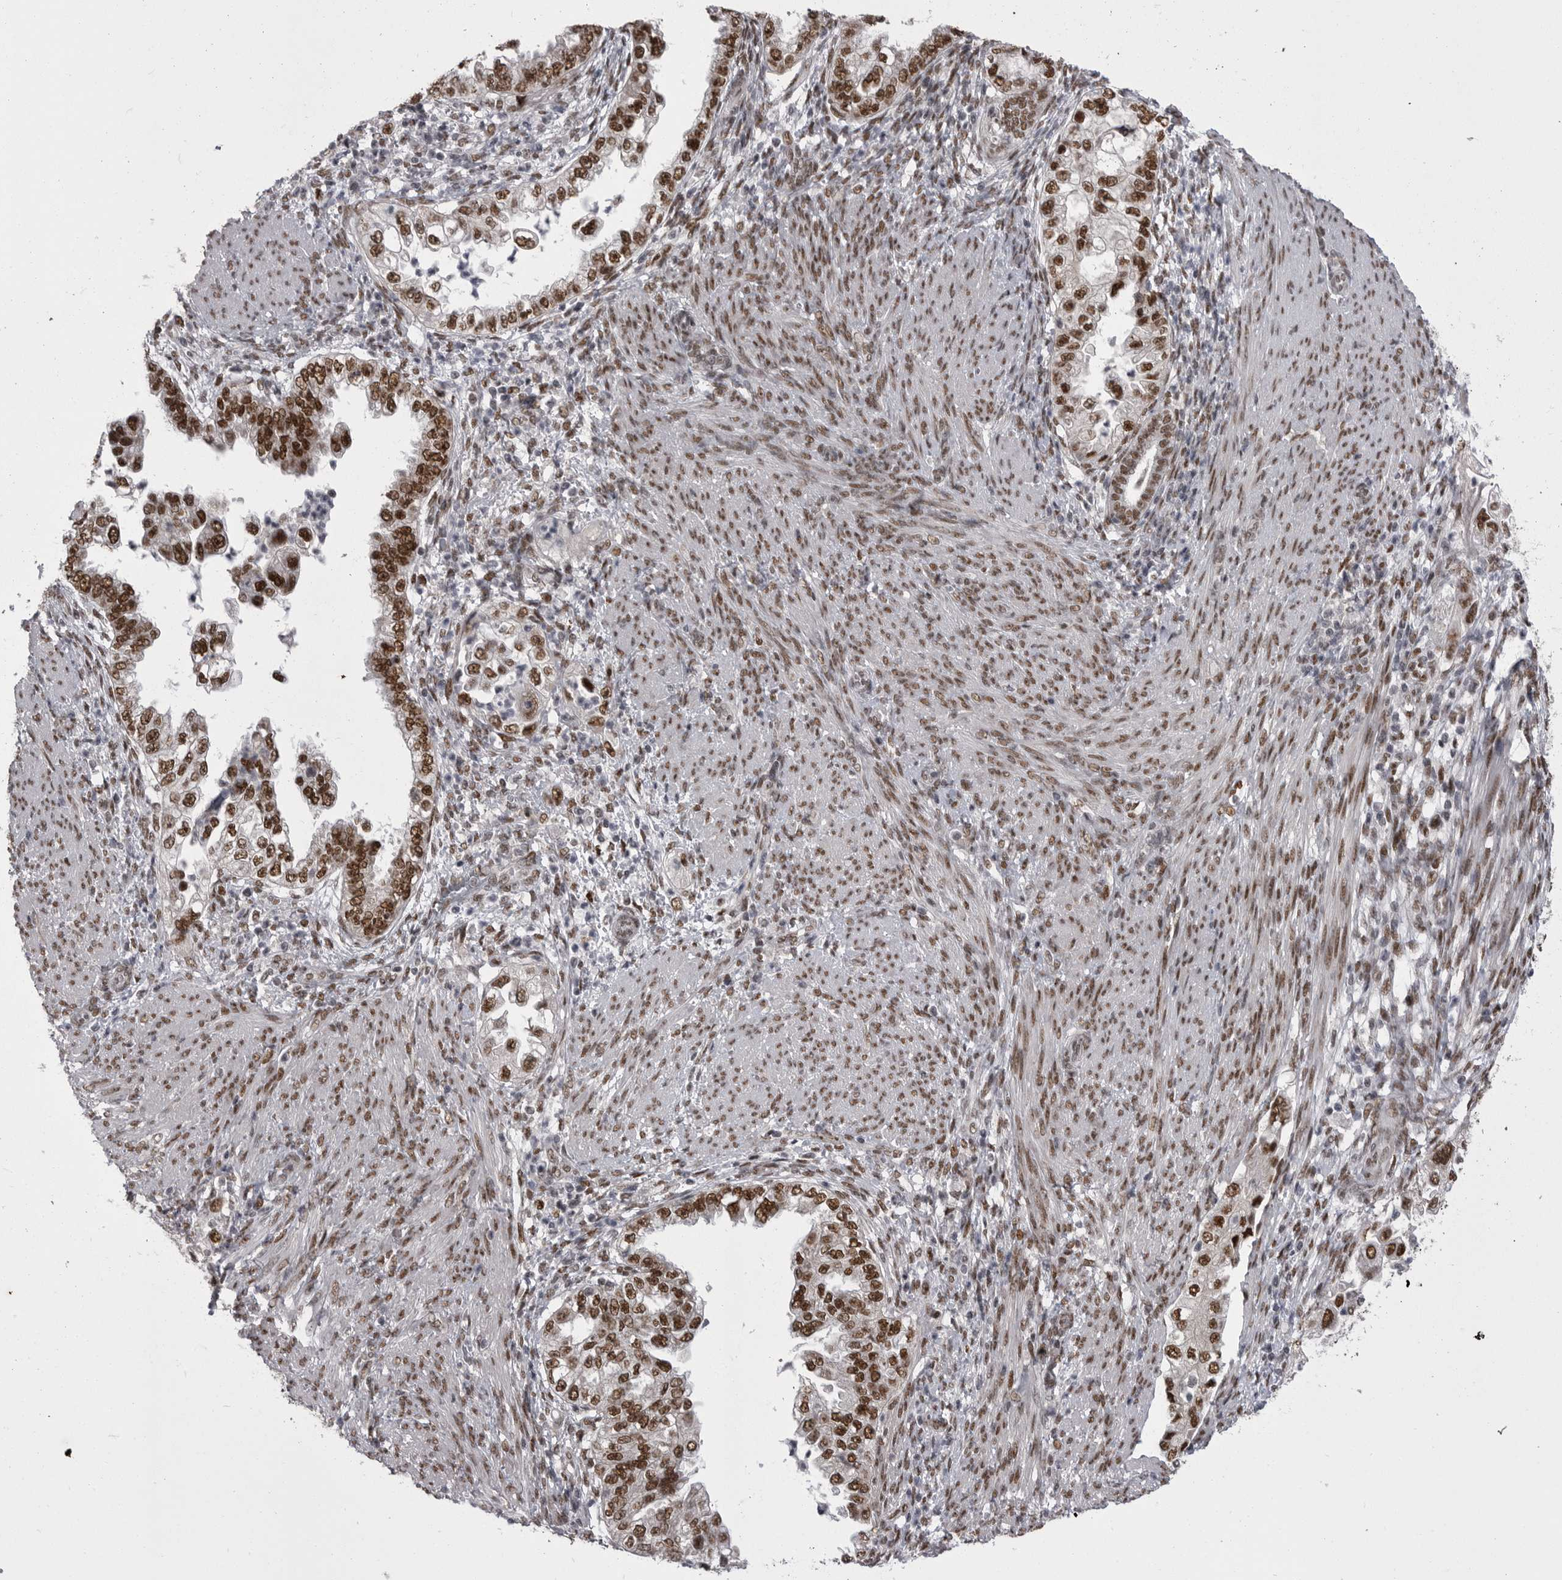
{"staining": {"intensity": "strong", "quantity": ">75%", "location": "nuclear"}, "tissue": "endometrial cancer", "cell_type": "Tumor cells", "image_type": "cancer", "snomed": [{"axis": "morphology", "description": "Adenocarcinoma, NOS"}, {"axis": "topography", "description": "Endometrium"}], "caption": "The photomicrograph displays a brown stain indicating the presence of a protein in the nuclear of tumor cells in endometrial cancer. Using DAB (3,3'-diaminobenzidine) (brown) and hematoxylin (blue) stains, captured at high magnification using brightfield microscopy.", "gene": "MEPCE", "patient": {"sex": "female", "age": 85}}